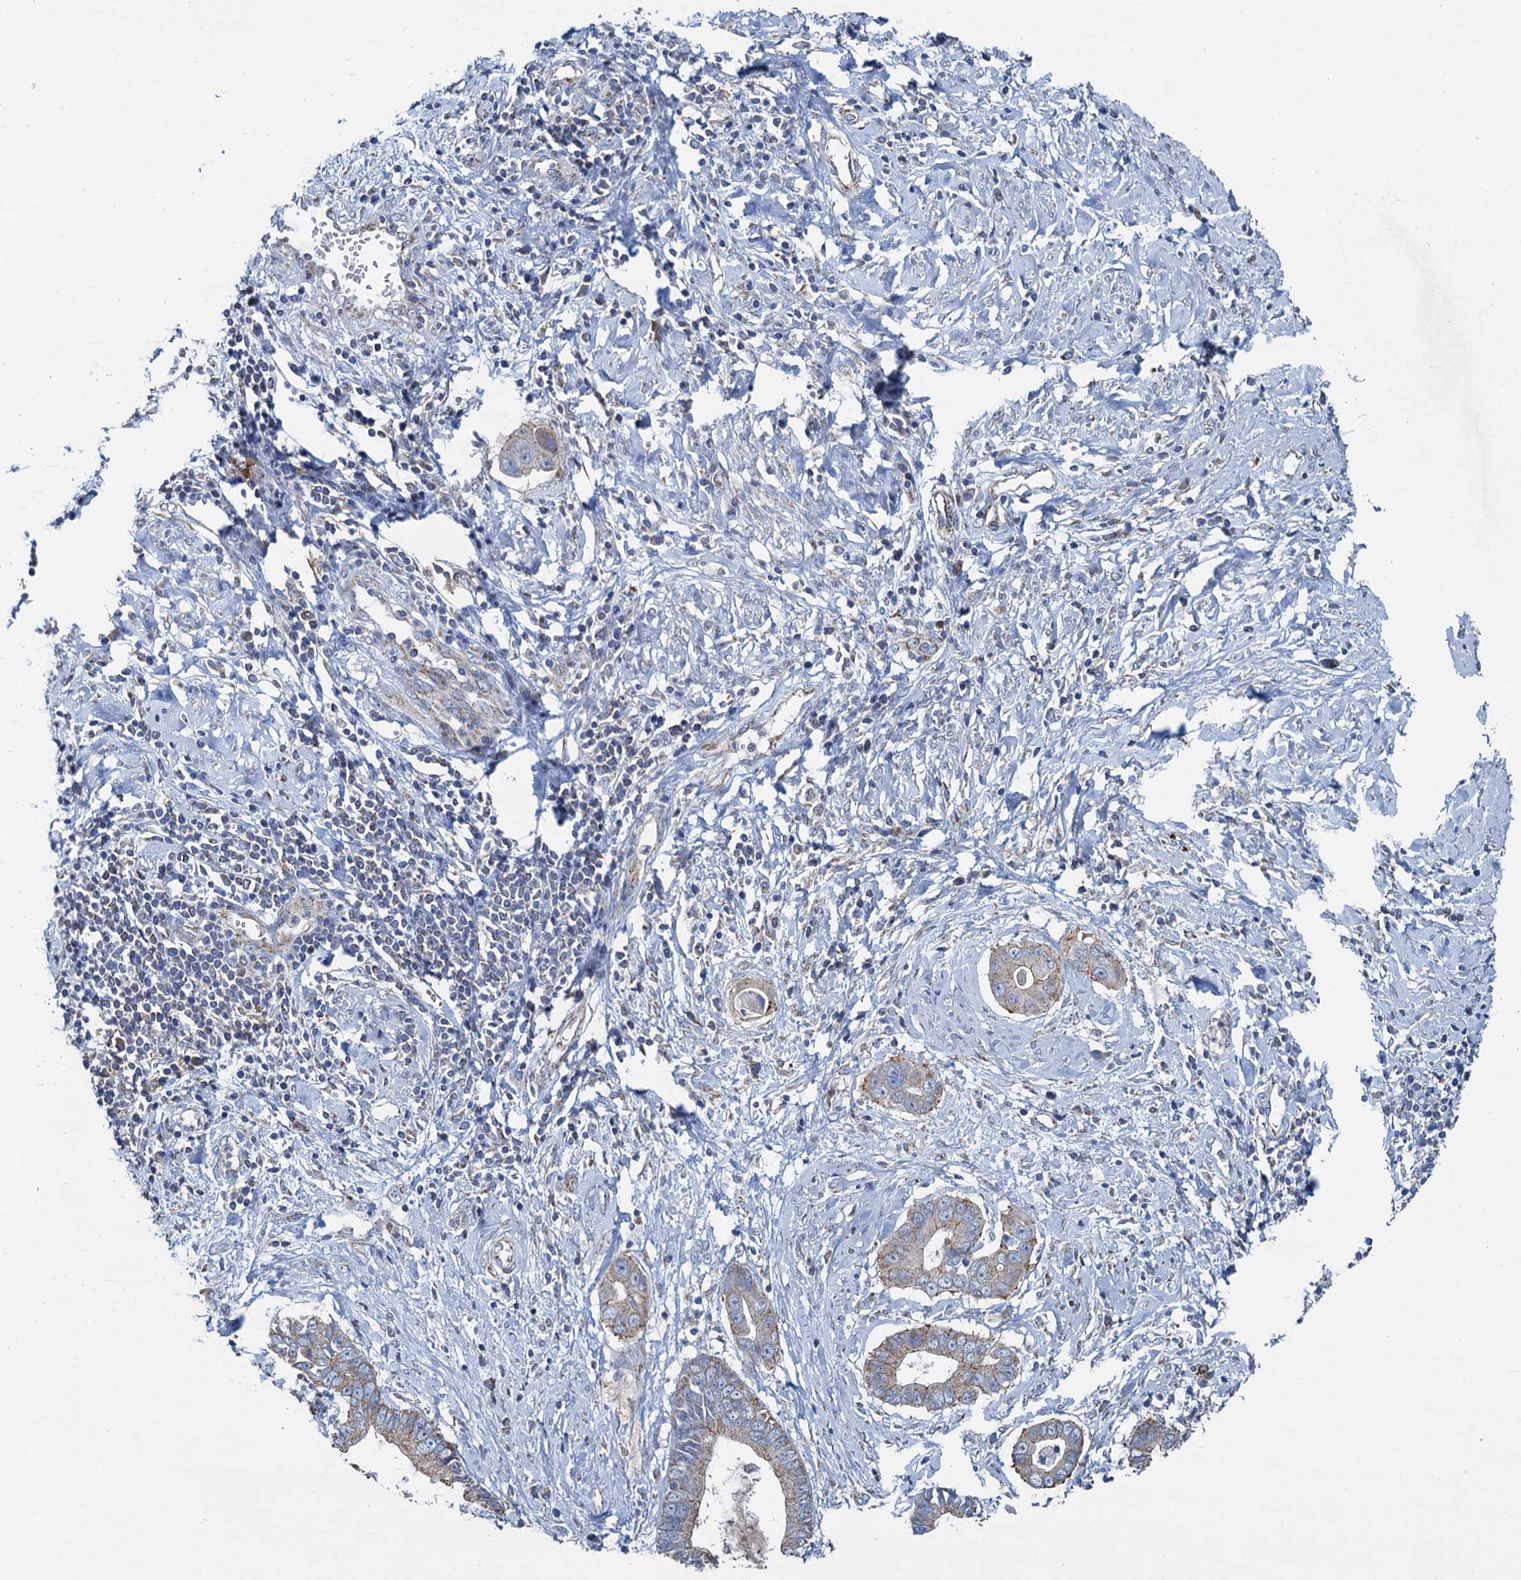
{"staining": {"intensity": "moderate", "quantity": "25%-75%", "location": "cytoplasmic/membranous"}, "tissue": "cervical cancer", "cell_type": "Tumor cells", "image_type": "cancer", "snomed": [{"axis": "morphology", "description": "Adenocarcinoma, NOS"}, {"axis": "topography", "description": "Cervix"}], "caption": "About 25%-75% of tumor cells in human adenocarcinoma (cervical) demonstrate moderate cytoplasmic/membranous protein expression as visualized by brown immunohistochemical staining.", "gene": "DGLUCY", "patient": {"sex": "female", "age": 44}}